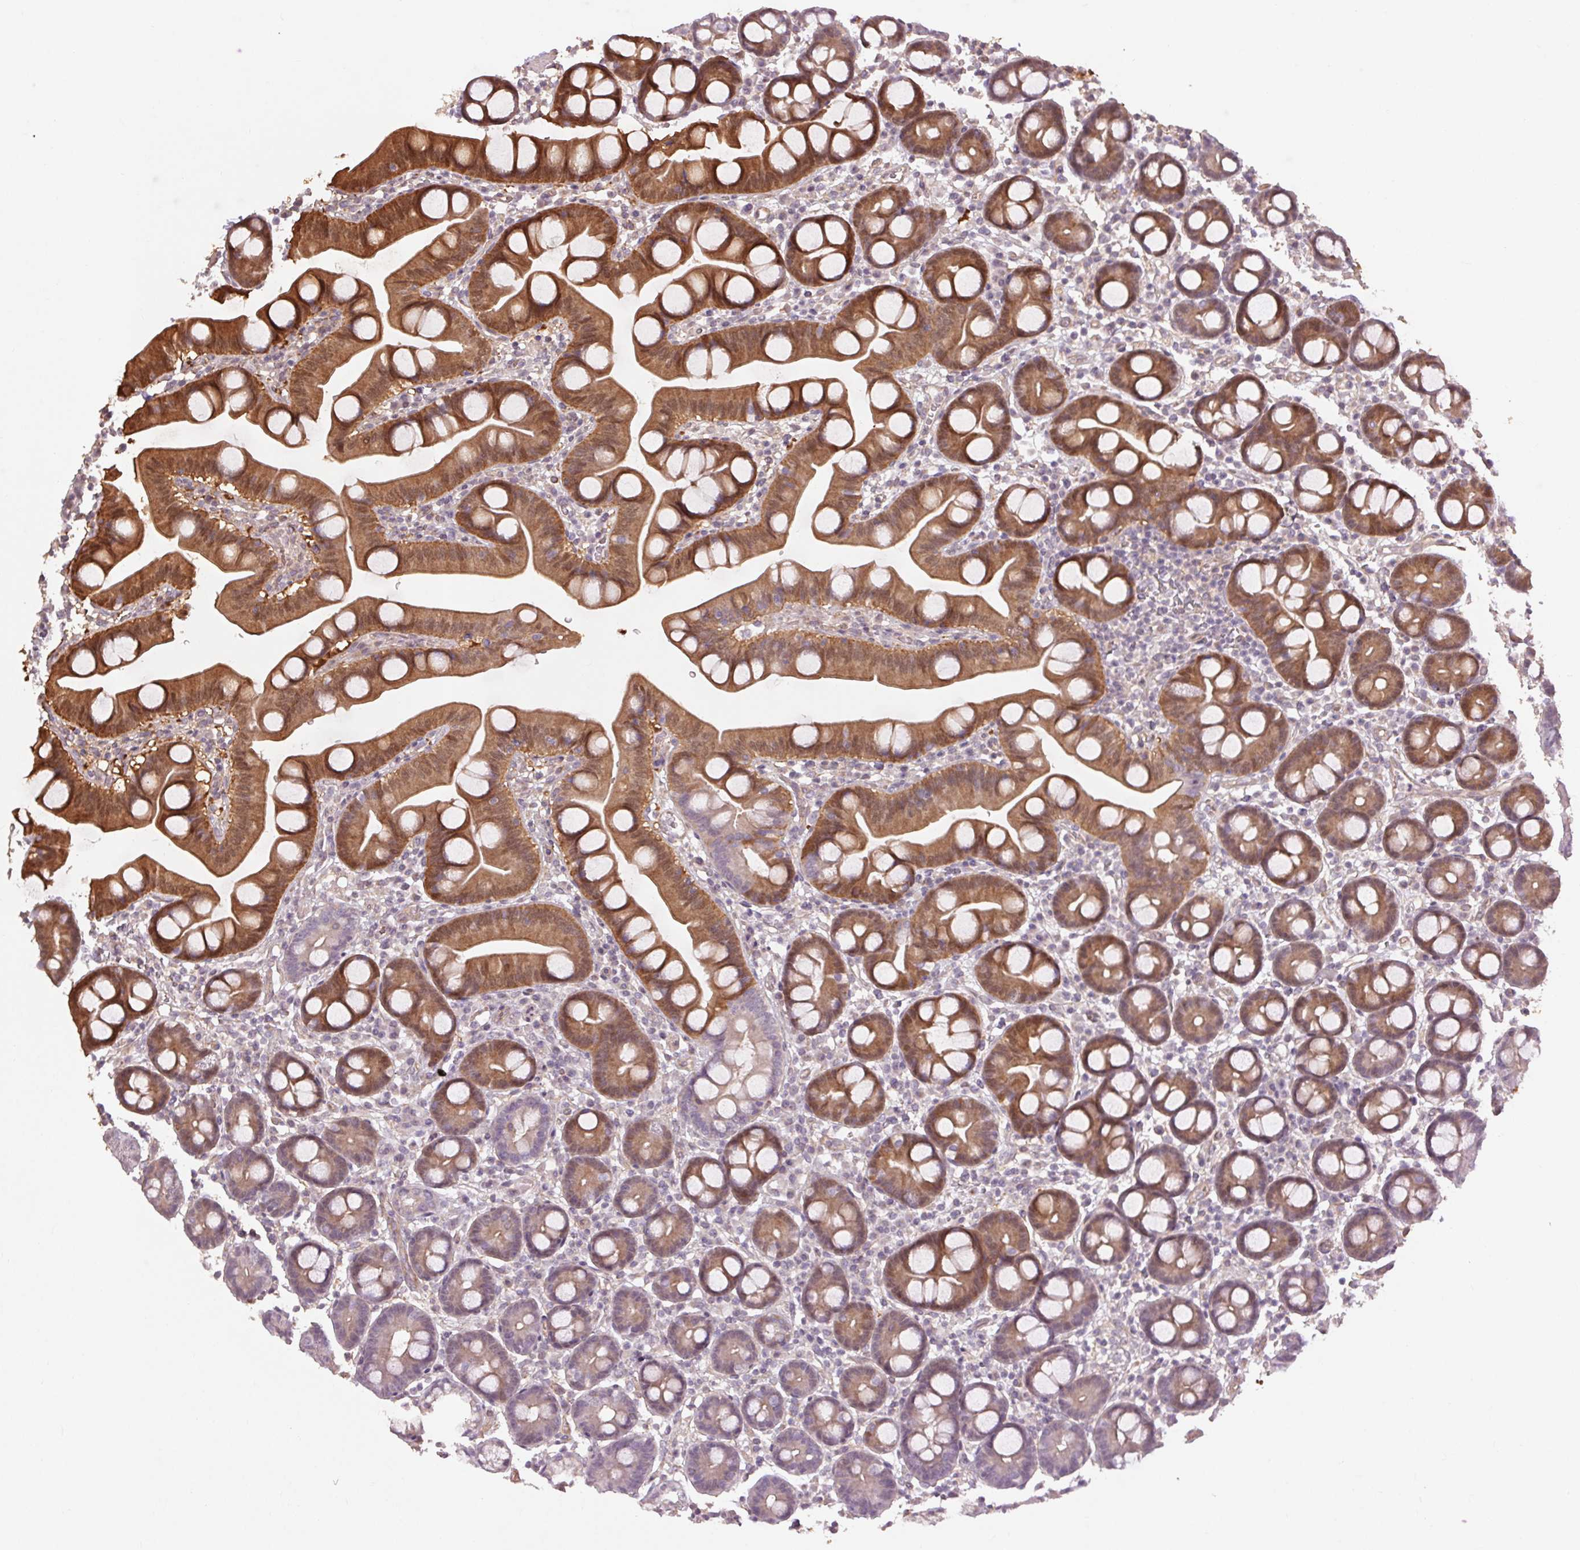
{"staining": {"intensity": "strong", "quantity": "25%-75%", "location": "cytoplasmic/membranous"}, "tissue": "duodenum", "cell_type": "Glandular cells", "image_type": "normal", "snomed": [{"axis": "morphology", "description": "Normal tissue, NOS"}, {"axis": "topography", "description": "Pancreas"}, {"axis": "topography", "description": "Duodenum"}], "caption": "DAB (3,3'-diaminobenzidine) immunohistochemical staining of normal duodenum demonstrates strong cytoplasmic/membranous protein staining in approximately 25%-75% of glandular cells. (DAB IHC with brightfield microscopy, high magnification).", "gene": "CCSER1", "patient": {"sex": "male", "age": 59}}